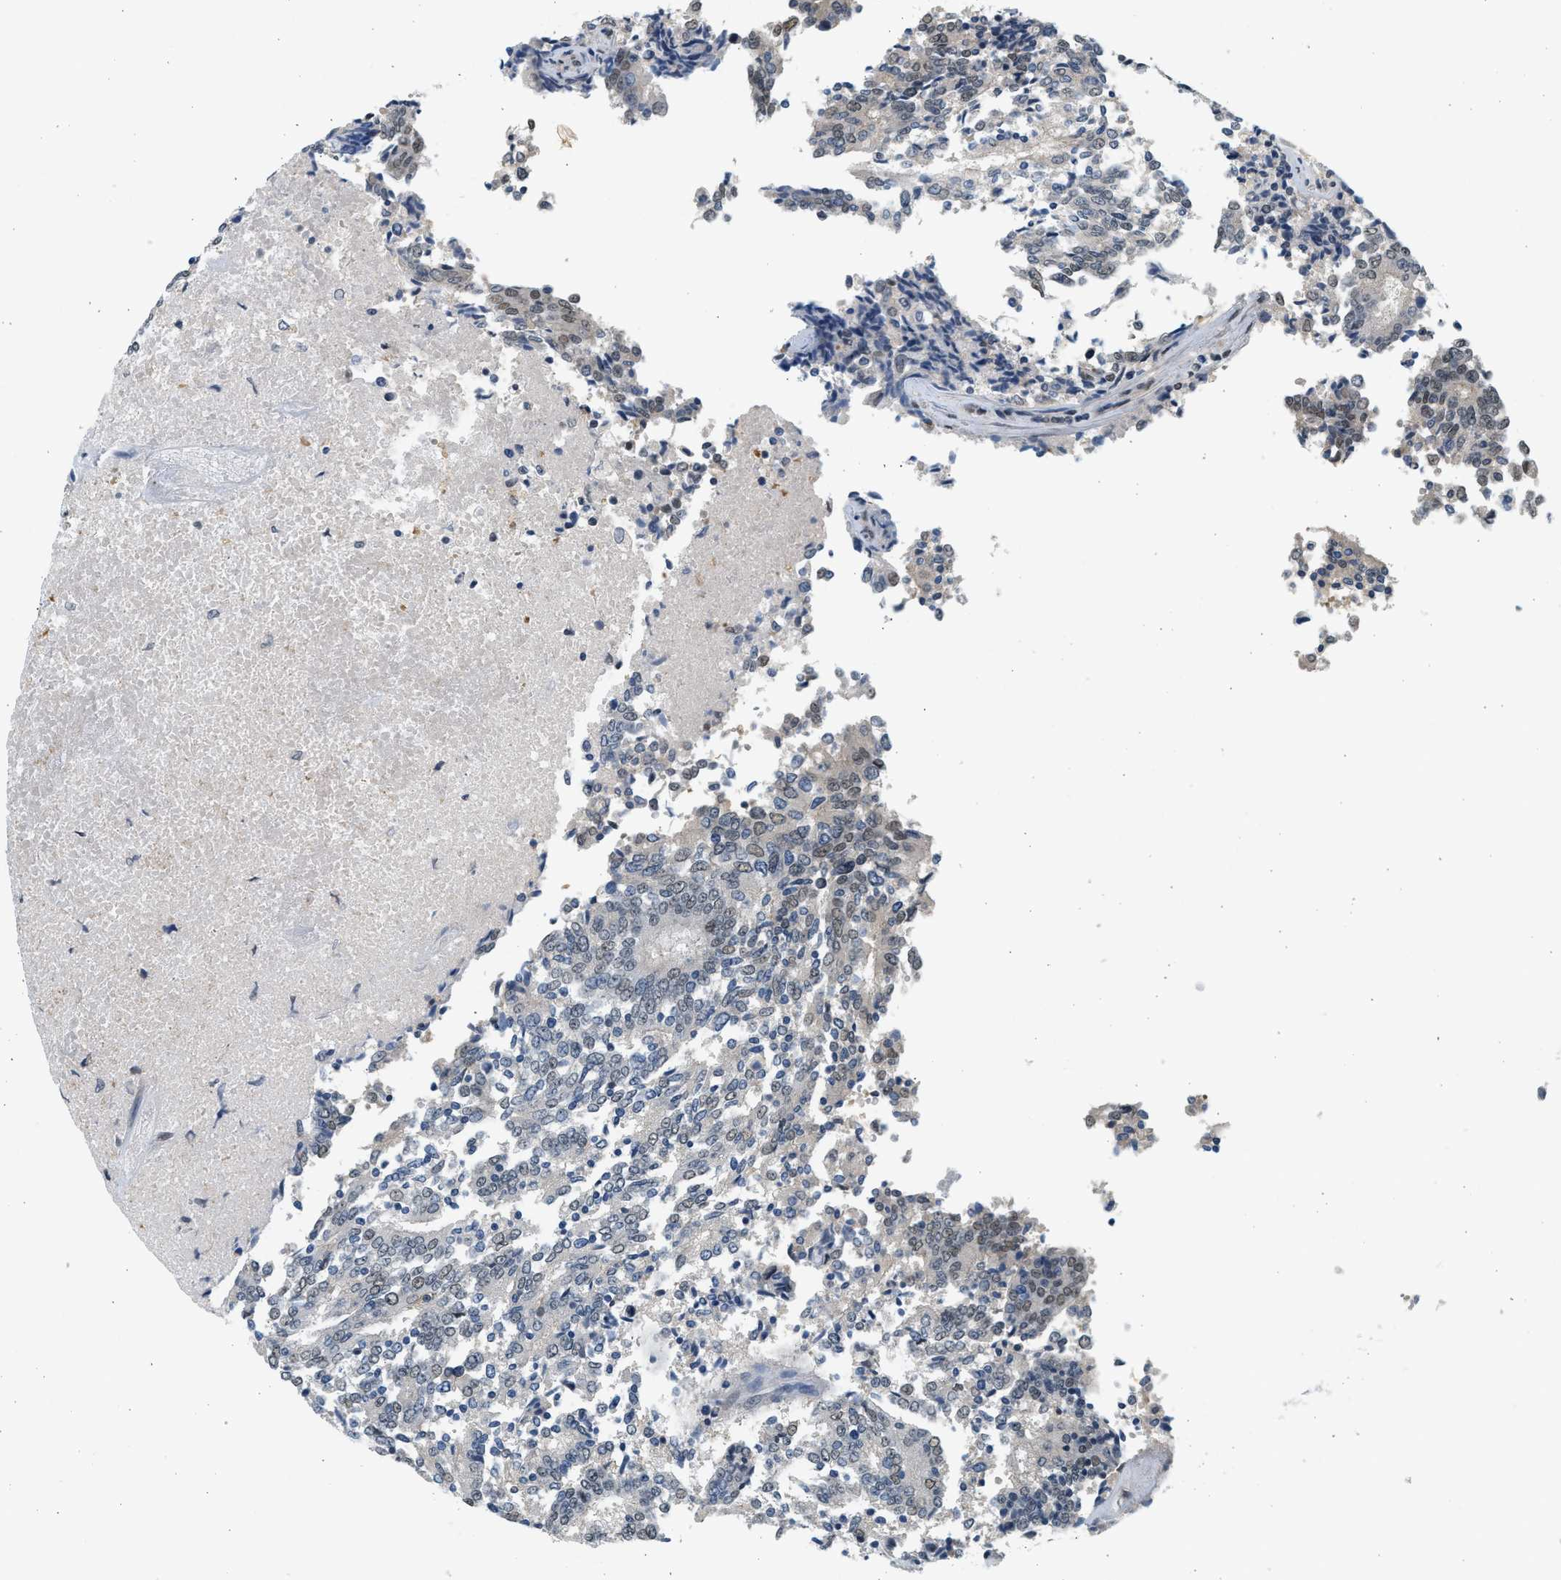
{"staining": {"intensity": "weak", "quantity": "<25%", "location": "nuclear"}, "tissue": "prostate cancer", "cell_type": "Tumor cells", "image_type": "cancer", "snomed": [{"axis": "morphology", "description": "Normal tissue, NOS"}, {"axis": "morphology", "description": "Adenocarcinoma, High grade"}, {"axis": "topography", "description": "Prostate"}, {"axis": "topography", "description": "Seminal veicle"}], "caption": "DAB (3,3'-diaminobenzidine) immunohistochemical staining of human prostate cancer shows no significant positivity in tumor cells.", "gene": "HIPK1", "patient": {"sex": "male", "age": 55}}